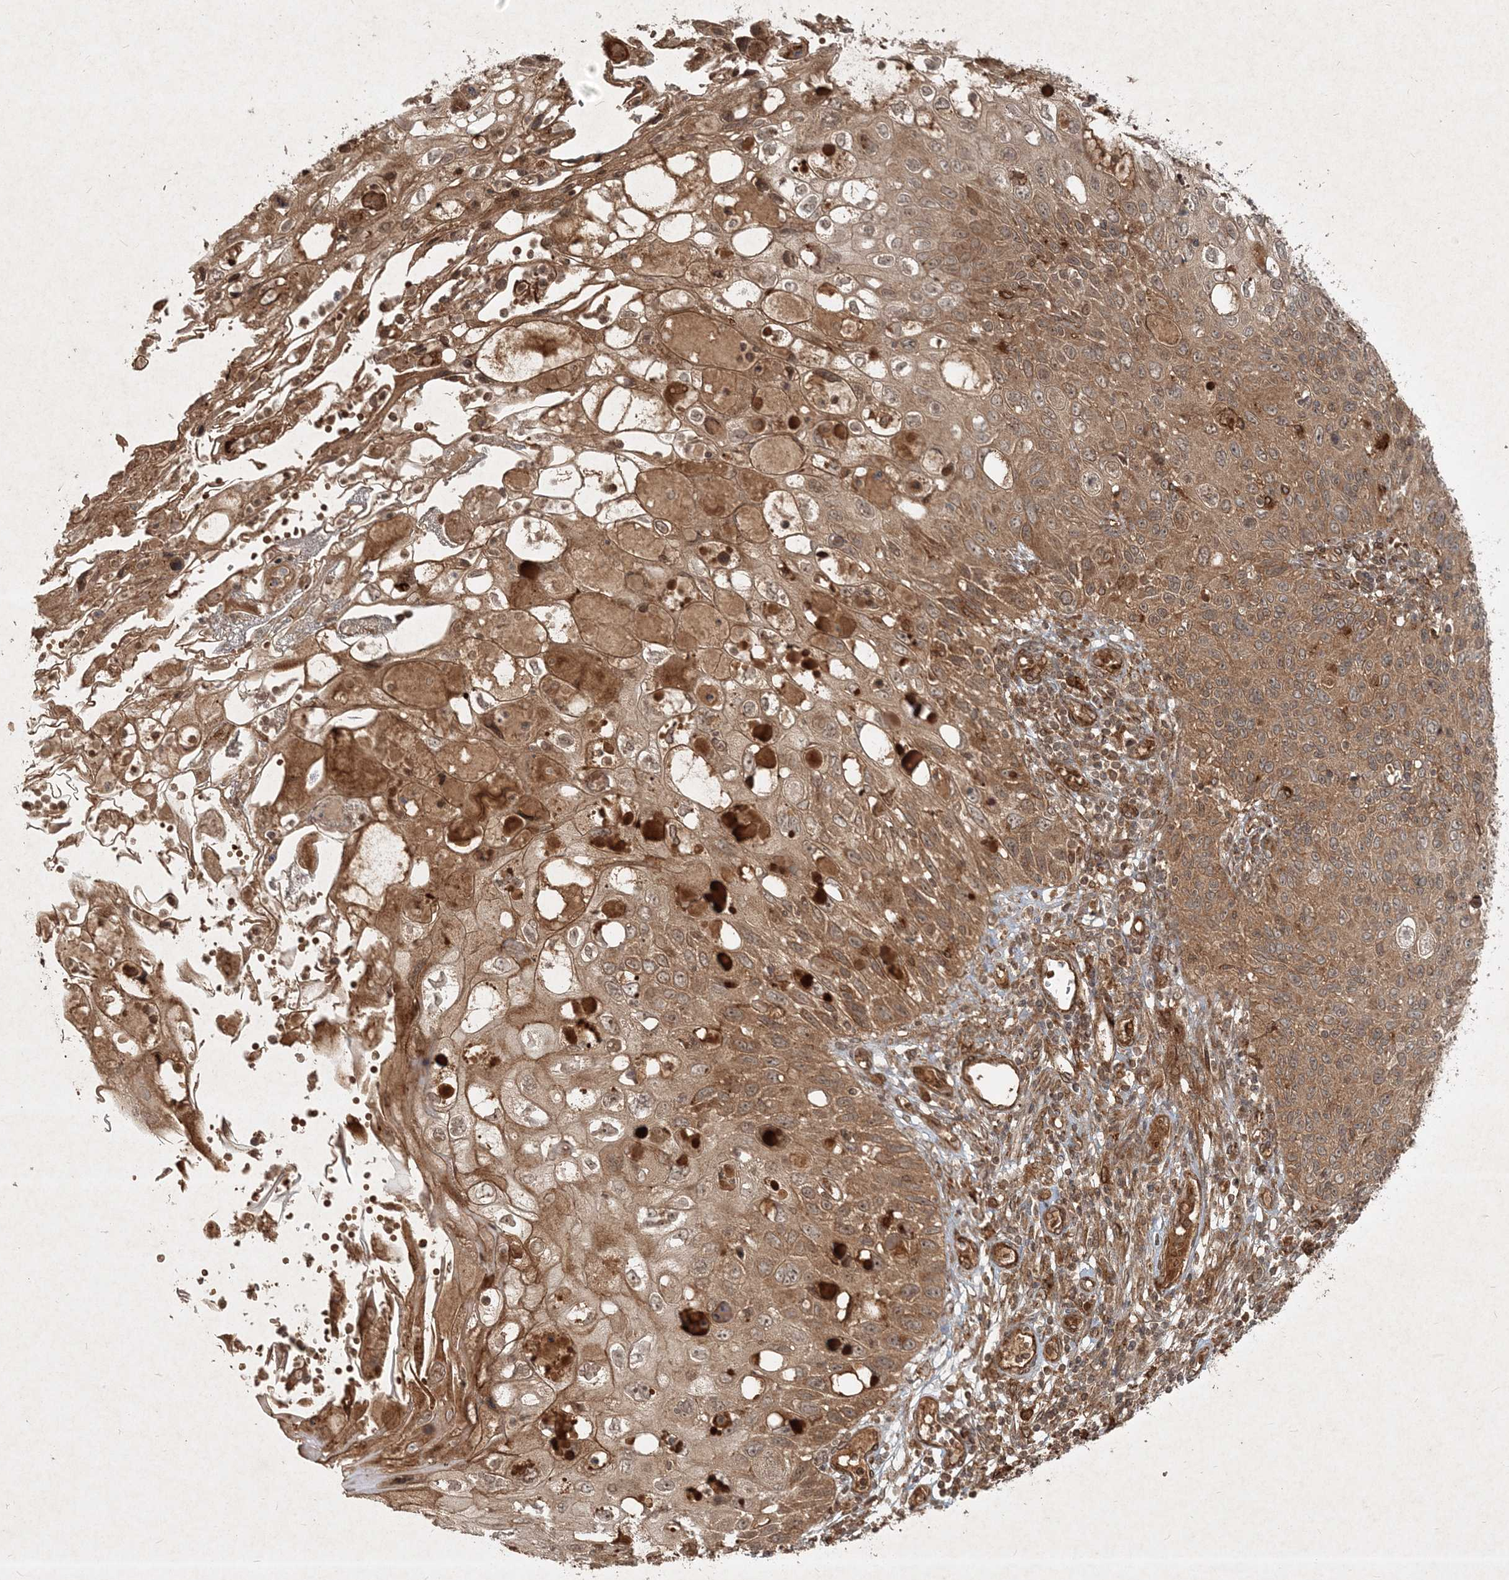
{"staining": {"intensity": "moderate", "quantity": ">75%", "location": "cytoplasmic/membranous"}, "tissue": "cervical cancer", "cell_type": "Tumor cells", "image_type": "cancer", "snomed": [{"axis": "morphology", "description": "Squamous cell carcinoma, NOS"}, {"axis": "topography", "description": "Cervix"}], "caption": "Brown immunohistochemical staining in human cervical squamous cell carcinoma shows moderate cytoplasmic/membranous expression in approximately >75% of tumor cells.", "gene": "NARS1", "patient": {"sex": "female", "age": 70}}